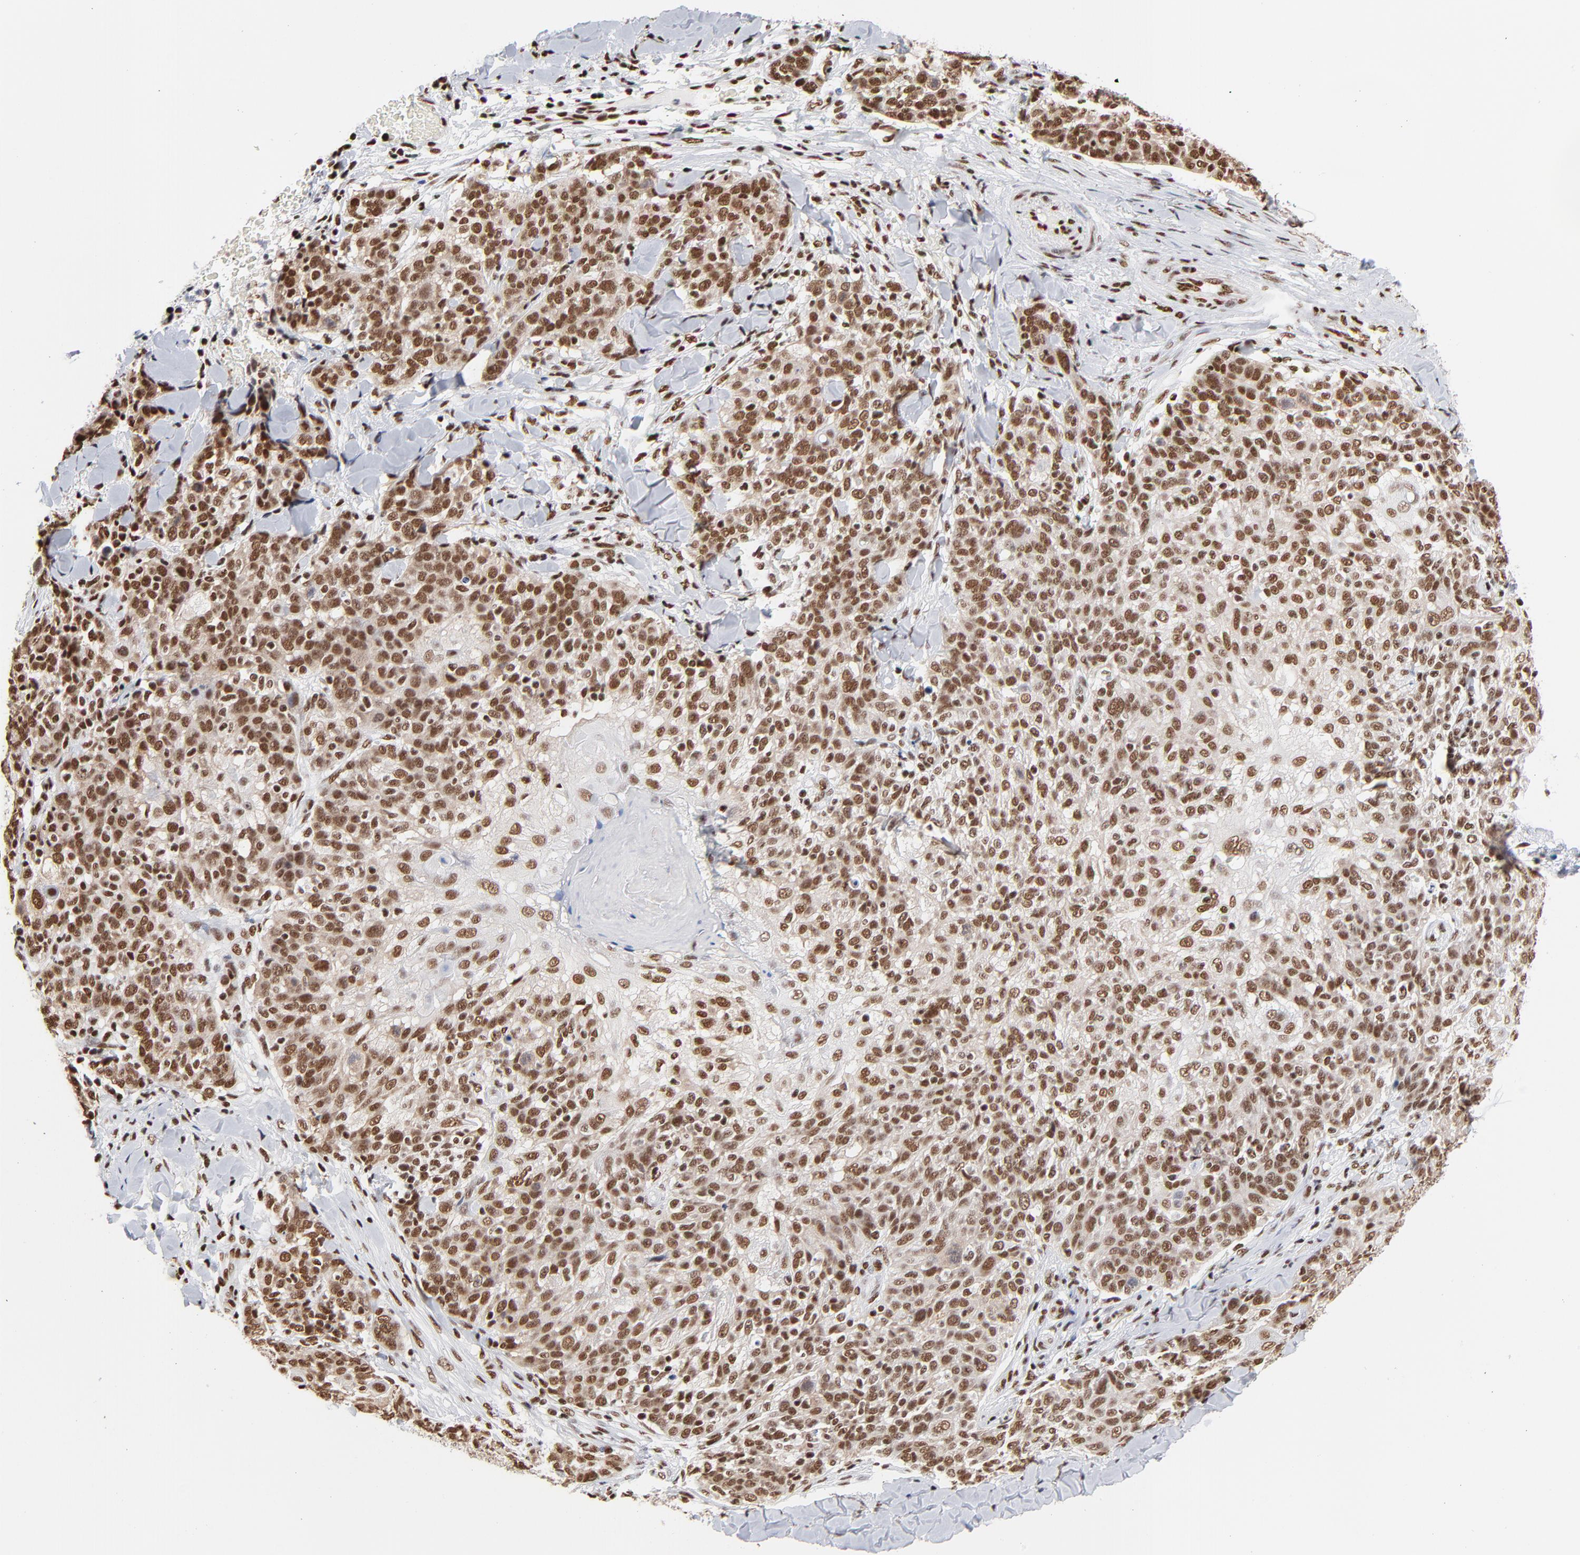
{"staining": {"intensity": "strong", "quantity": ">75%", "location": "nuclear"}, "tissue": "skin cancer", "cell_type": "Tumor cells", "image_type": "cancer", "snomed": [{"axis": "morphology", "description": "Normal tissue, NOS"}, {"axis": "morphology", "description": "Squamous cell carcinoma, NOS"}, {"axis": "topography", "description": "Skin"}], "caption": "A histopathology image of human skin squamous cell carcinoma stained for a protein reveals strong nuclear brown staining in tumor cells.", "gene": "CREB1", "patient": {"sex": "female", "age": 83}}